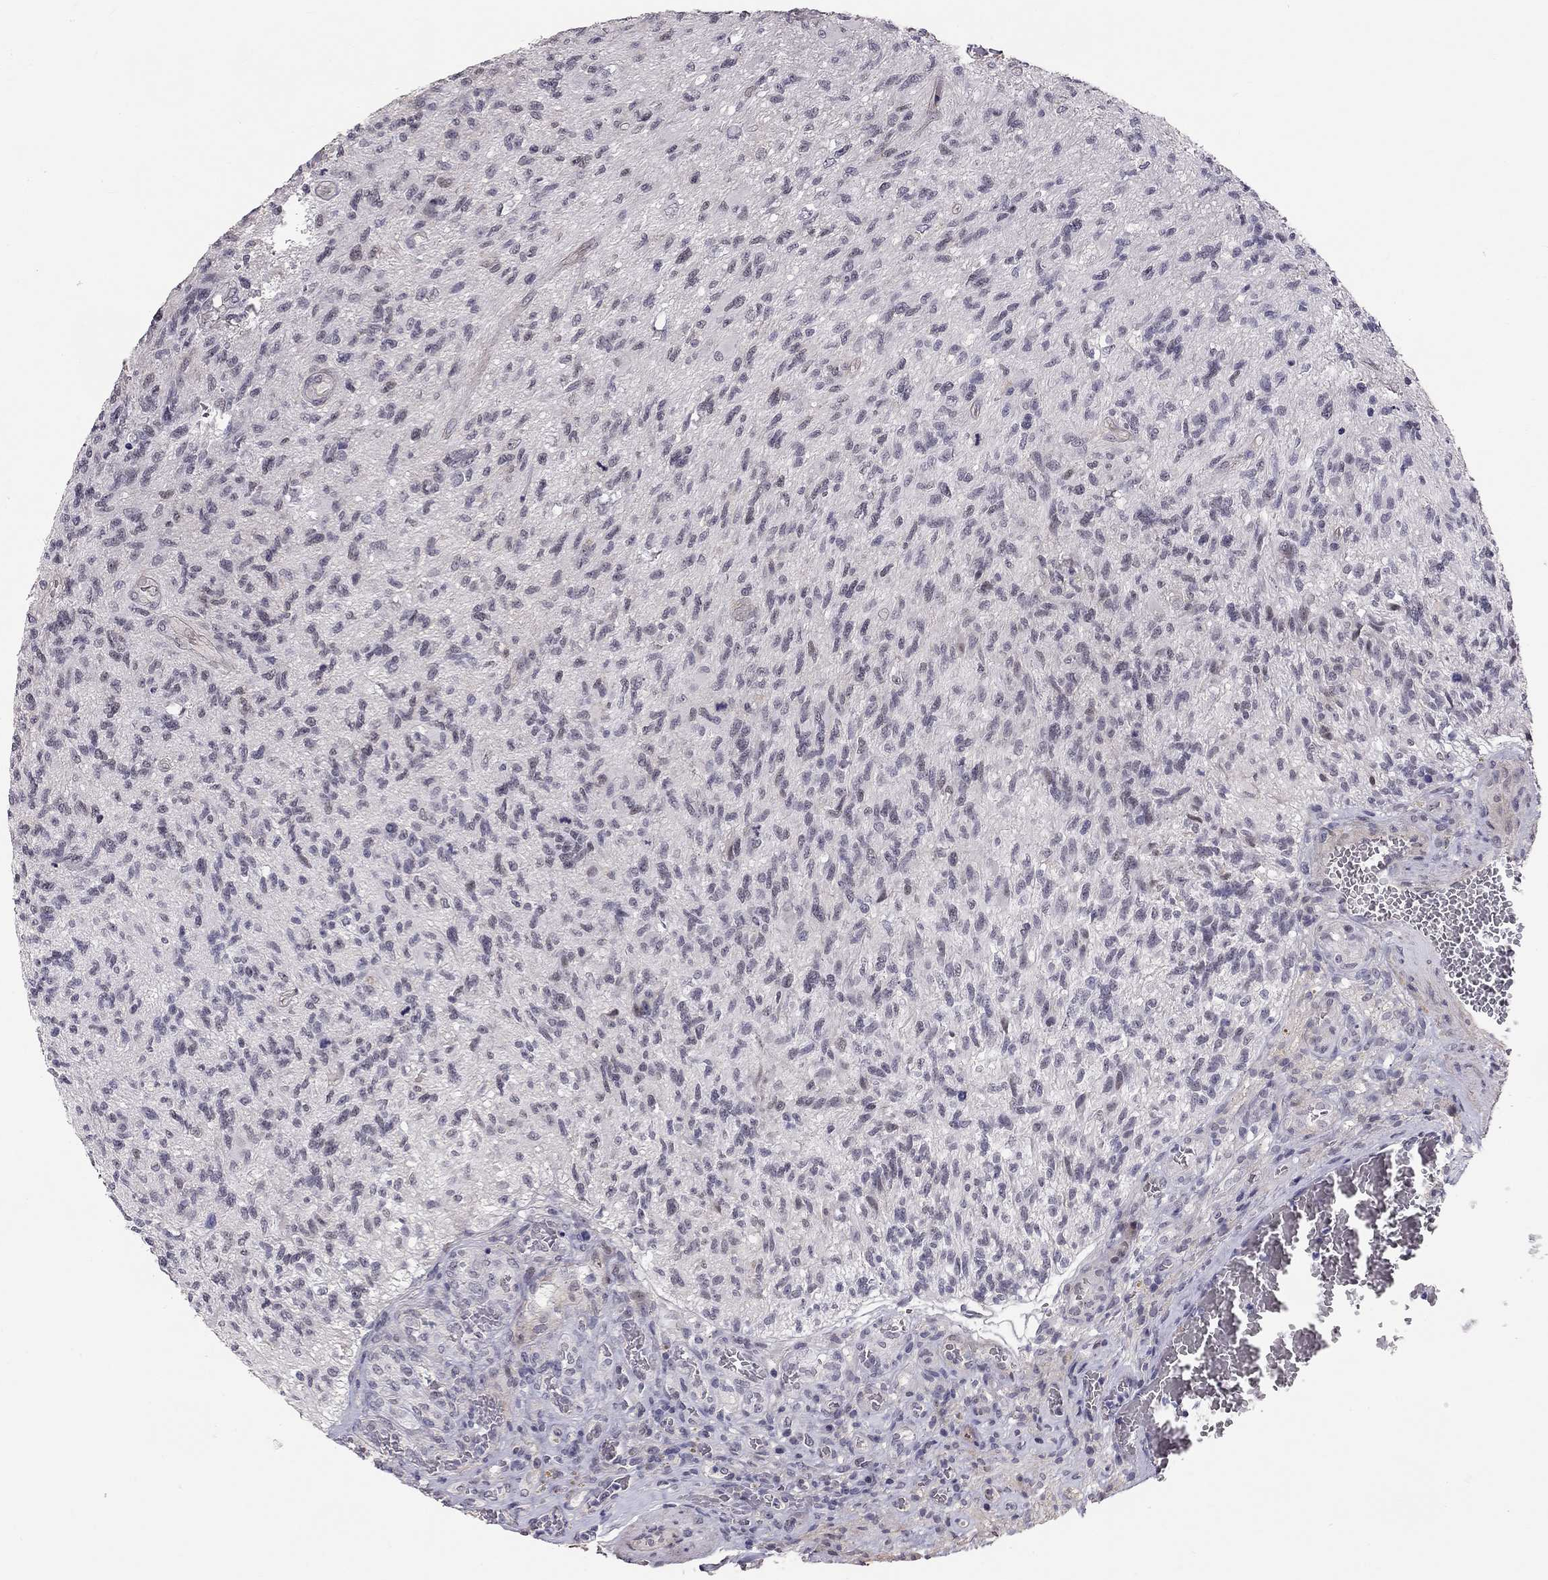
{"staining": {"intensity": "negative", "quantity": "none", "location": "none"}, "tissue": "glioma", "cell_type": "Tumor cells", "image_type": "cancer", "snomed": [{"axis": "morphology", "description": "Glioma, malignant, High grade"}, {"axis": "topography", "description": "Brain"}], "caption": "Tumor cells show no significant expression in malignant glioma (high-grade).", "gene": "GJB4", "patient": {"sex": "male", "age": 56}}